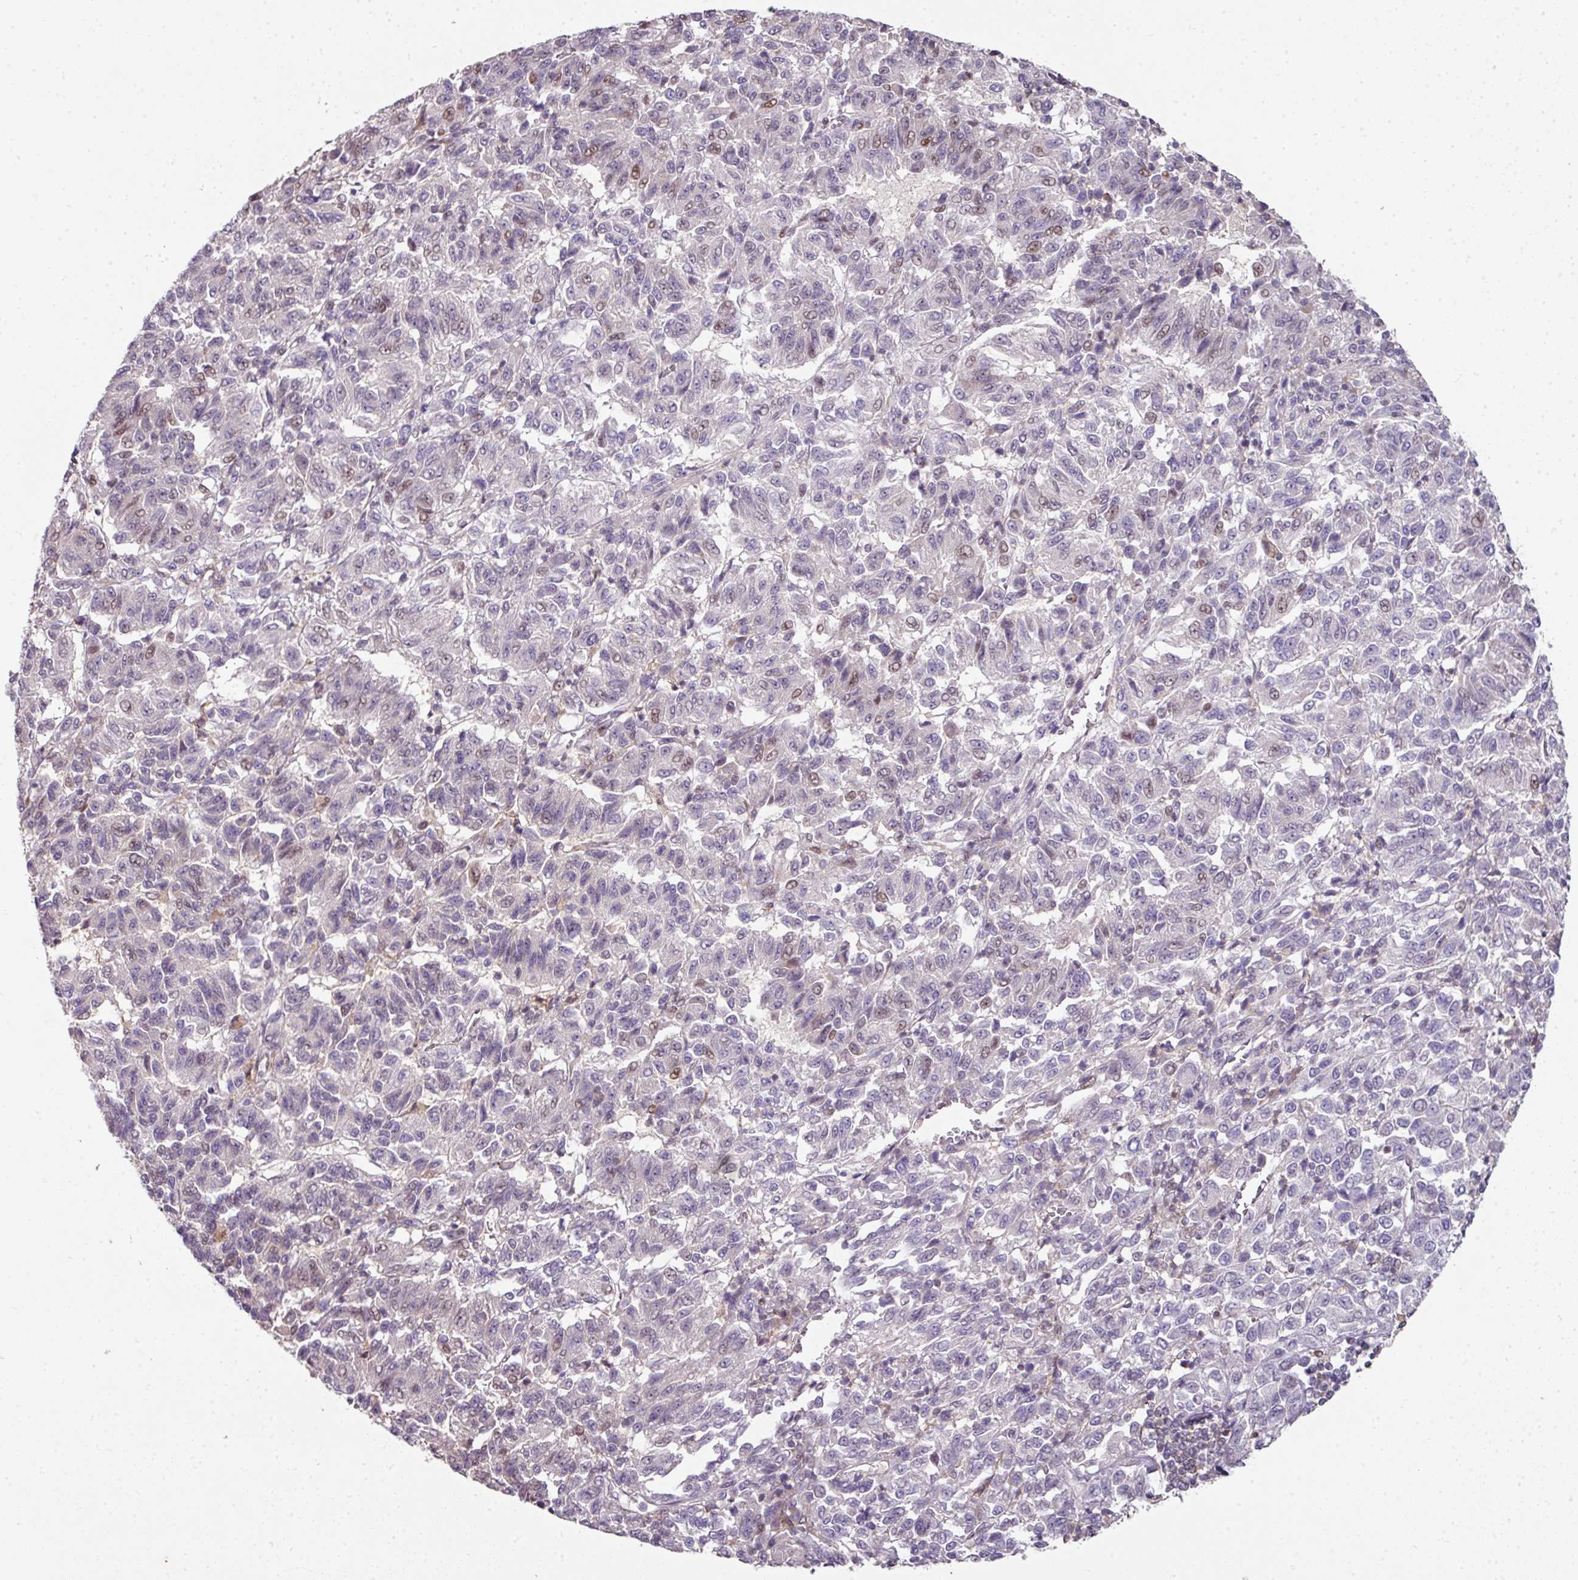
{"staining": {"intensity": "weak", "quantity": "<25%", "location": "nuclear"}, "tissue": "melanoma", "cell_type": "Tumor cells", "image_type": "cancer", "snomed": [{"axis": "morphology", "description": "Malignant melanoma, Metastatic site"}, {"axis": "topography", "description": "Lung"}], "caption": "High magnification brightfield microscopy of melanoma stained with DAB (3,3'-diaminobenzidine) (brown) and counterstained with hematoxylin (blue): tumor cells show no significant positivity. (DAB immunohistochemistry with hematoxylin counter stain).", "gene": "ANKRD18A", "patient": {"sex": "male", "age": 64}}